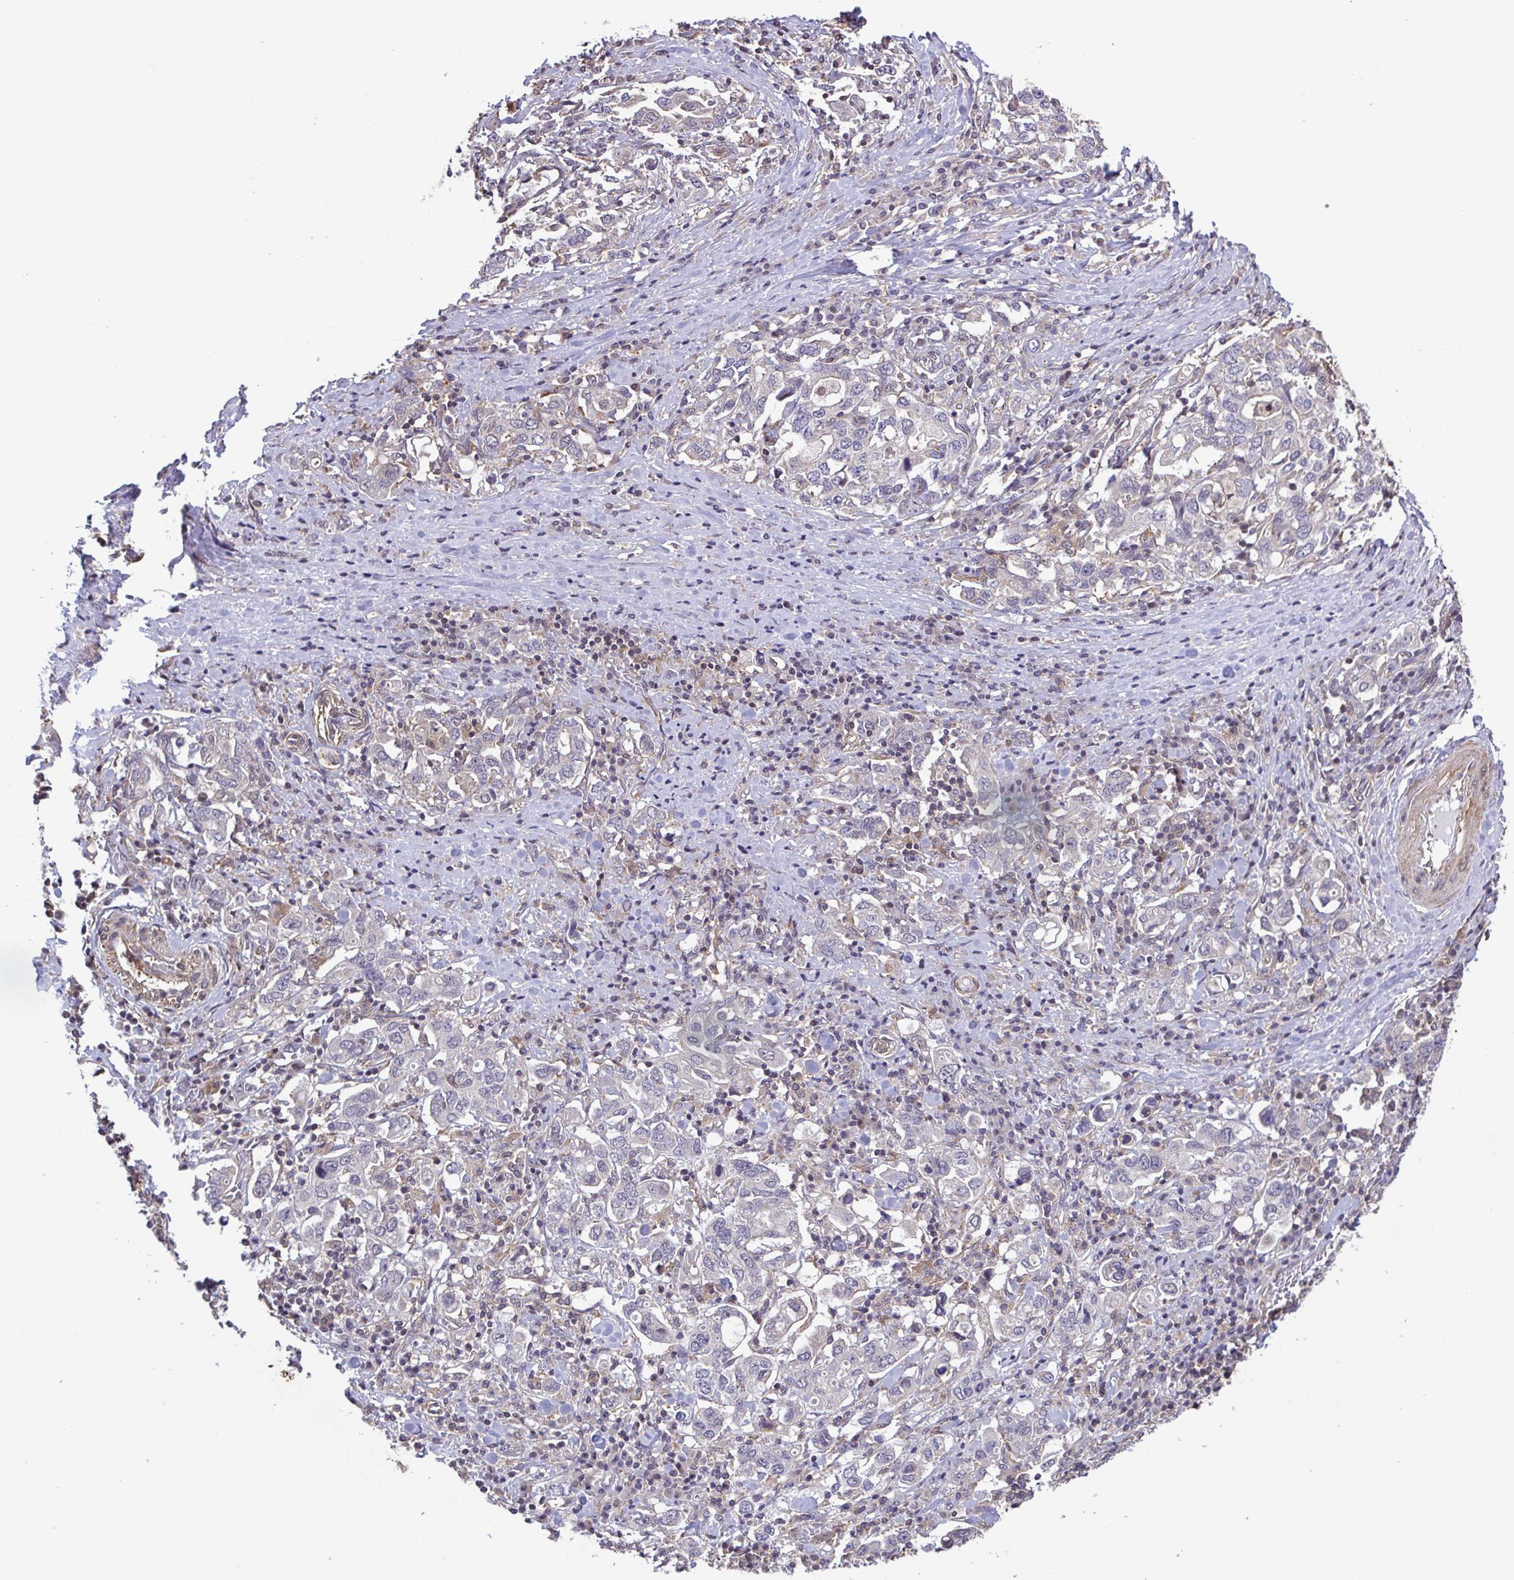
{"staining": {"intensity": "negative", "quantity": "none", "location": "none"}, "tissue": "stomach cancer", "cell_type": "Tumor cells", "image_type": "cancer", "snomed": [{"axis": "morphology", "description": "Adenocarcinoma, NOS"}, {"axis": "topography", "description": "Stomach, upper"}, {"axis": "topography", "description": "Stomach"}], "caption": "Immunohistochemistry micrograph of stomach cancer (adenocarcinoma) stained for a protein (brown), which reveals no expression in tumor cells.", "gene": "ZNF200", "patient": {"sex": "male", "age": 62}}